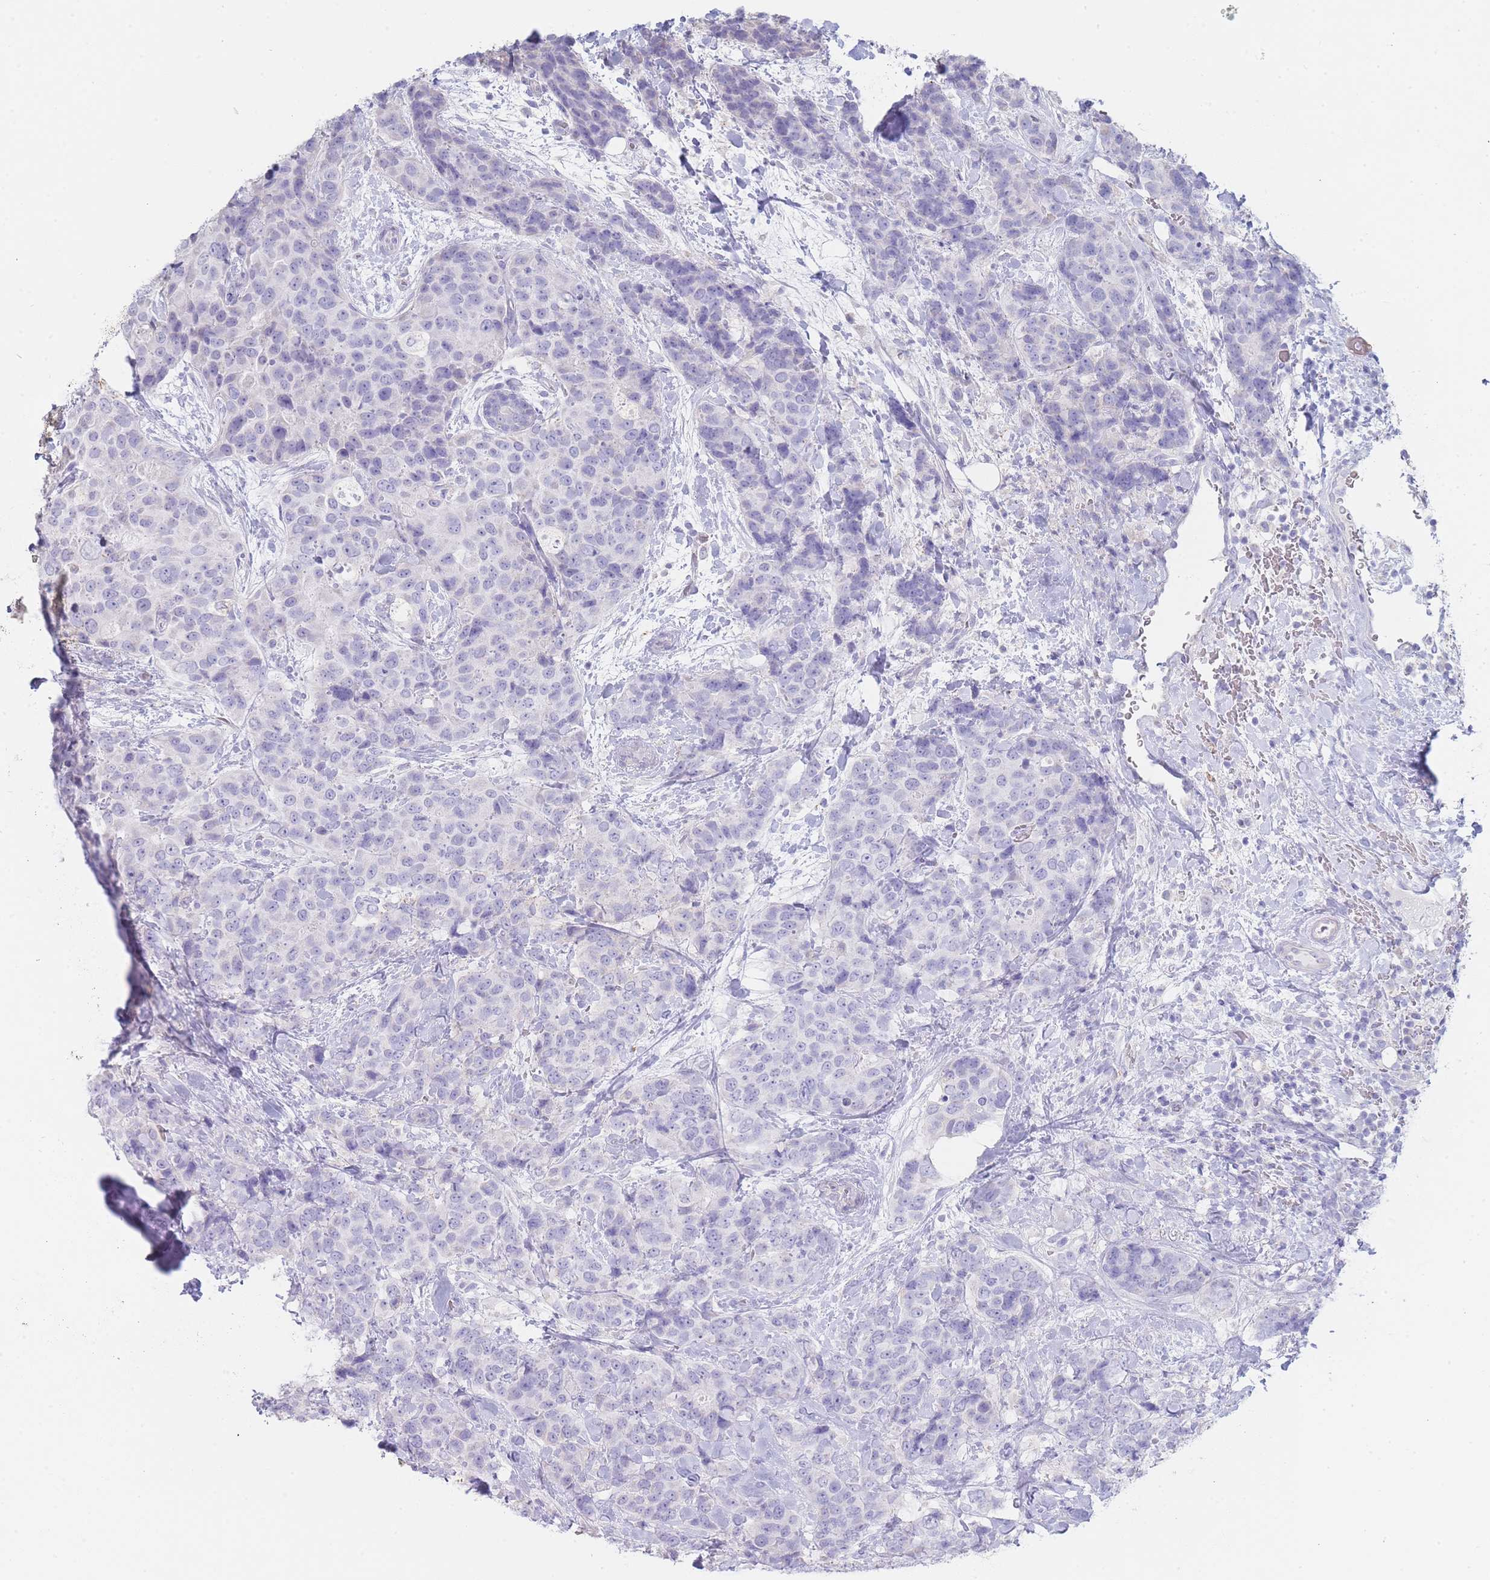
{"staining": {"intensity": "negative", "quantity": "none", "location": "none"}, "tissue": "breast cancer", "cell_type": "Tumor cells", "image_type": "cancer", "snomed": [{"axis": "morphology", "description": "Lobular carcinoma"}, {"axis": "topography", "description": "Breast"}], "caption": "The photomicrograph displays no significant expression in tumor cells of lobular carcinoma (breast).", "gene": "HBG2", "patient": {"sex": "female", "age": 59}}